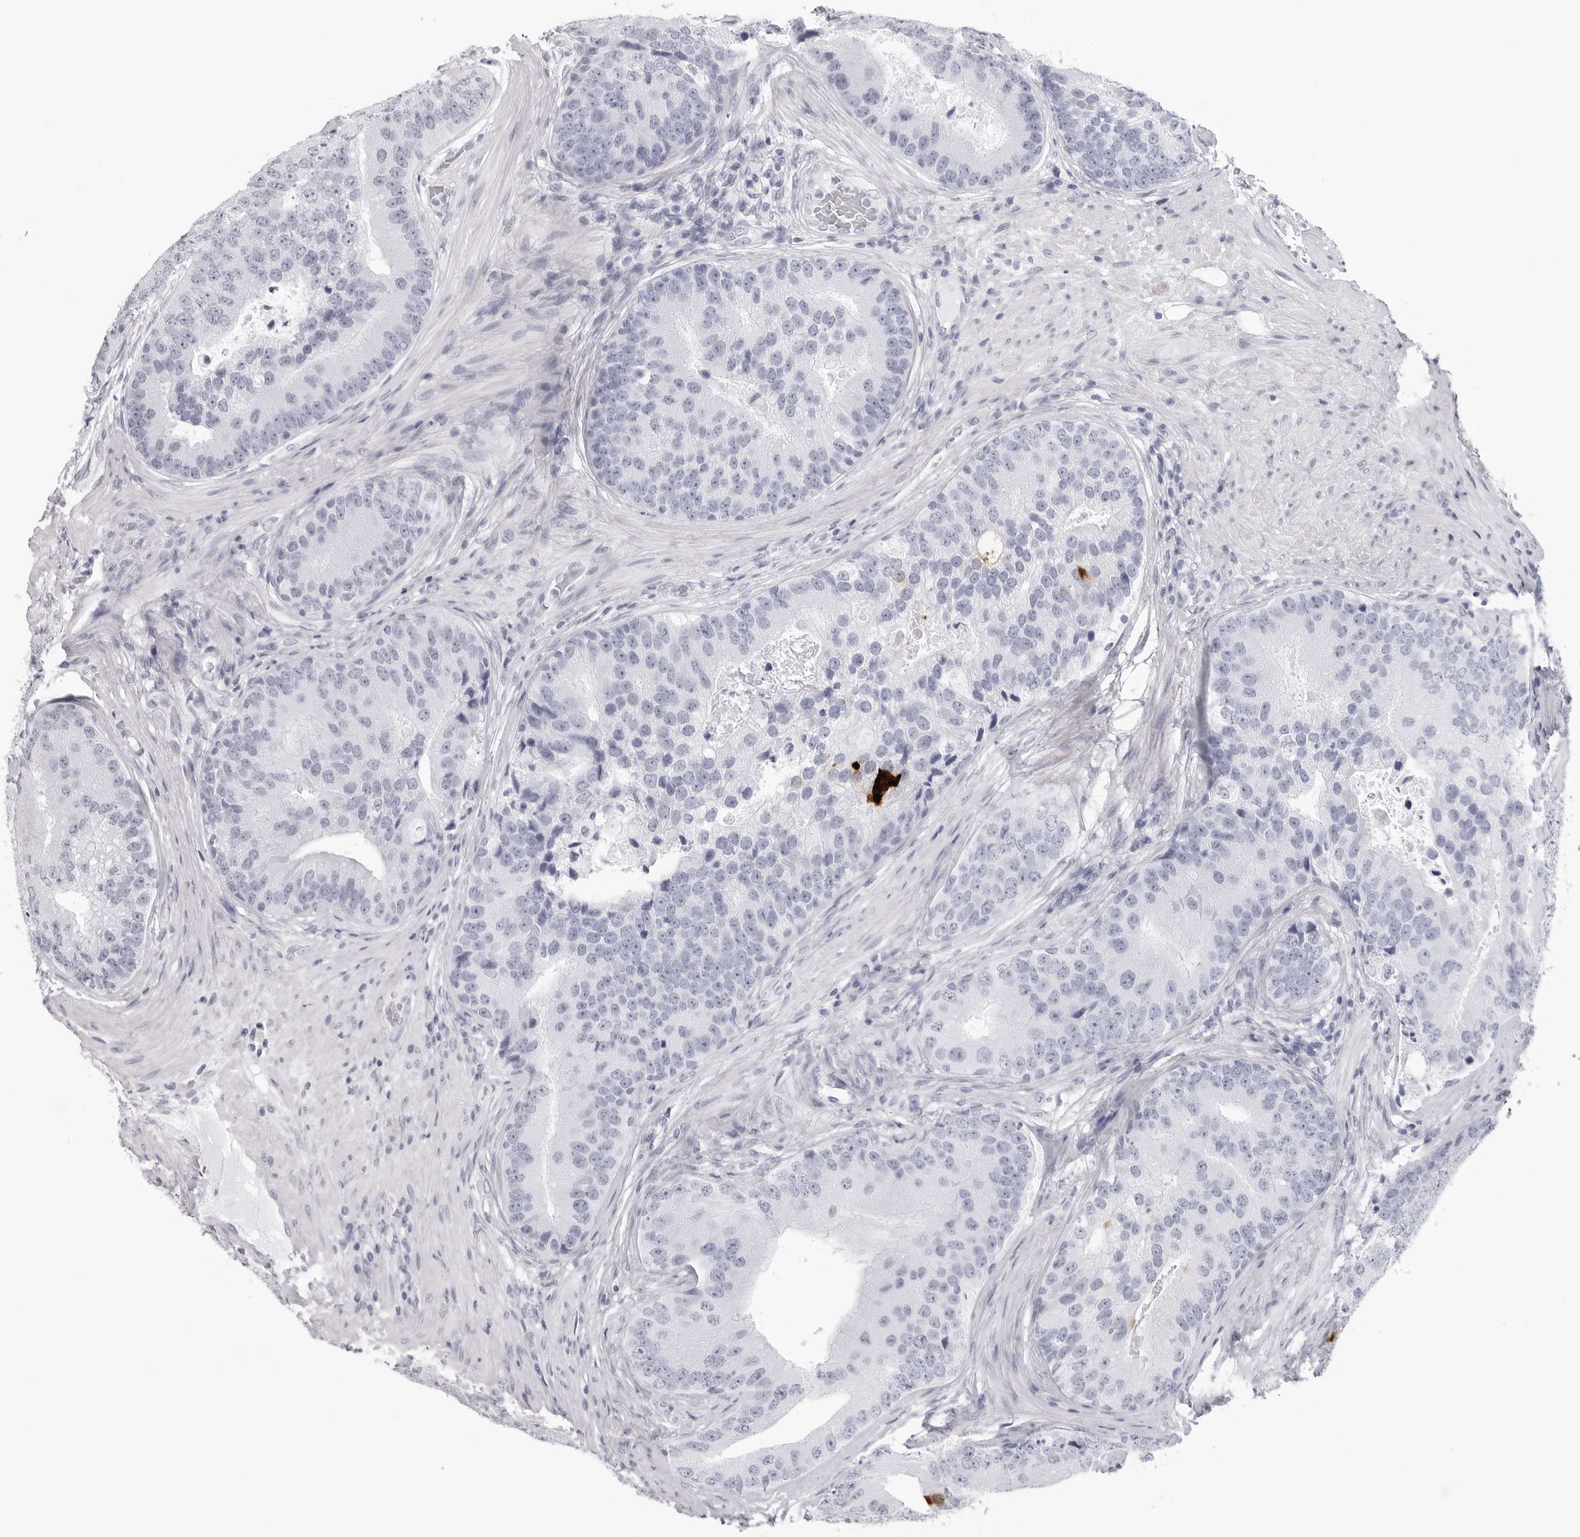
{"staining": {"intensity": "negative", "quantity": "none", "location": "none"}, "tissue": "prostate cancer", "cell_type": "Tumor cells", "image_type": "cancer", "snomed": [{"axis": "morphology", "description": "Adenocarcinoma, High grade"}, {"axis": "topography", "description": "Prostate"}], "caption": "This is an IHC micrograph of human high-grade adenocarcinoma (prostate). There is no positivity in tumor cells.", "gene": "CST2", "patient": {"sex": "male", "age": 70}}